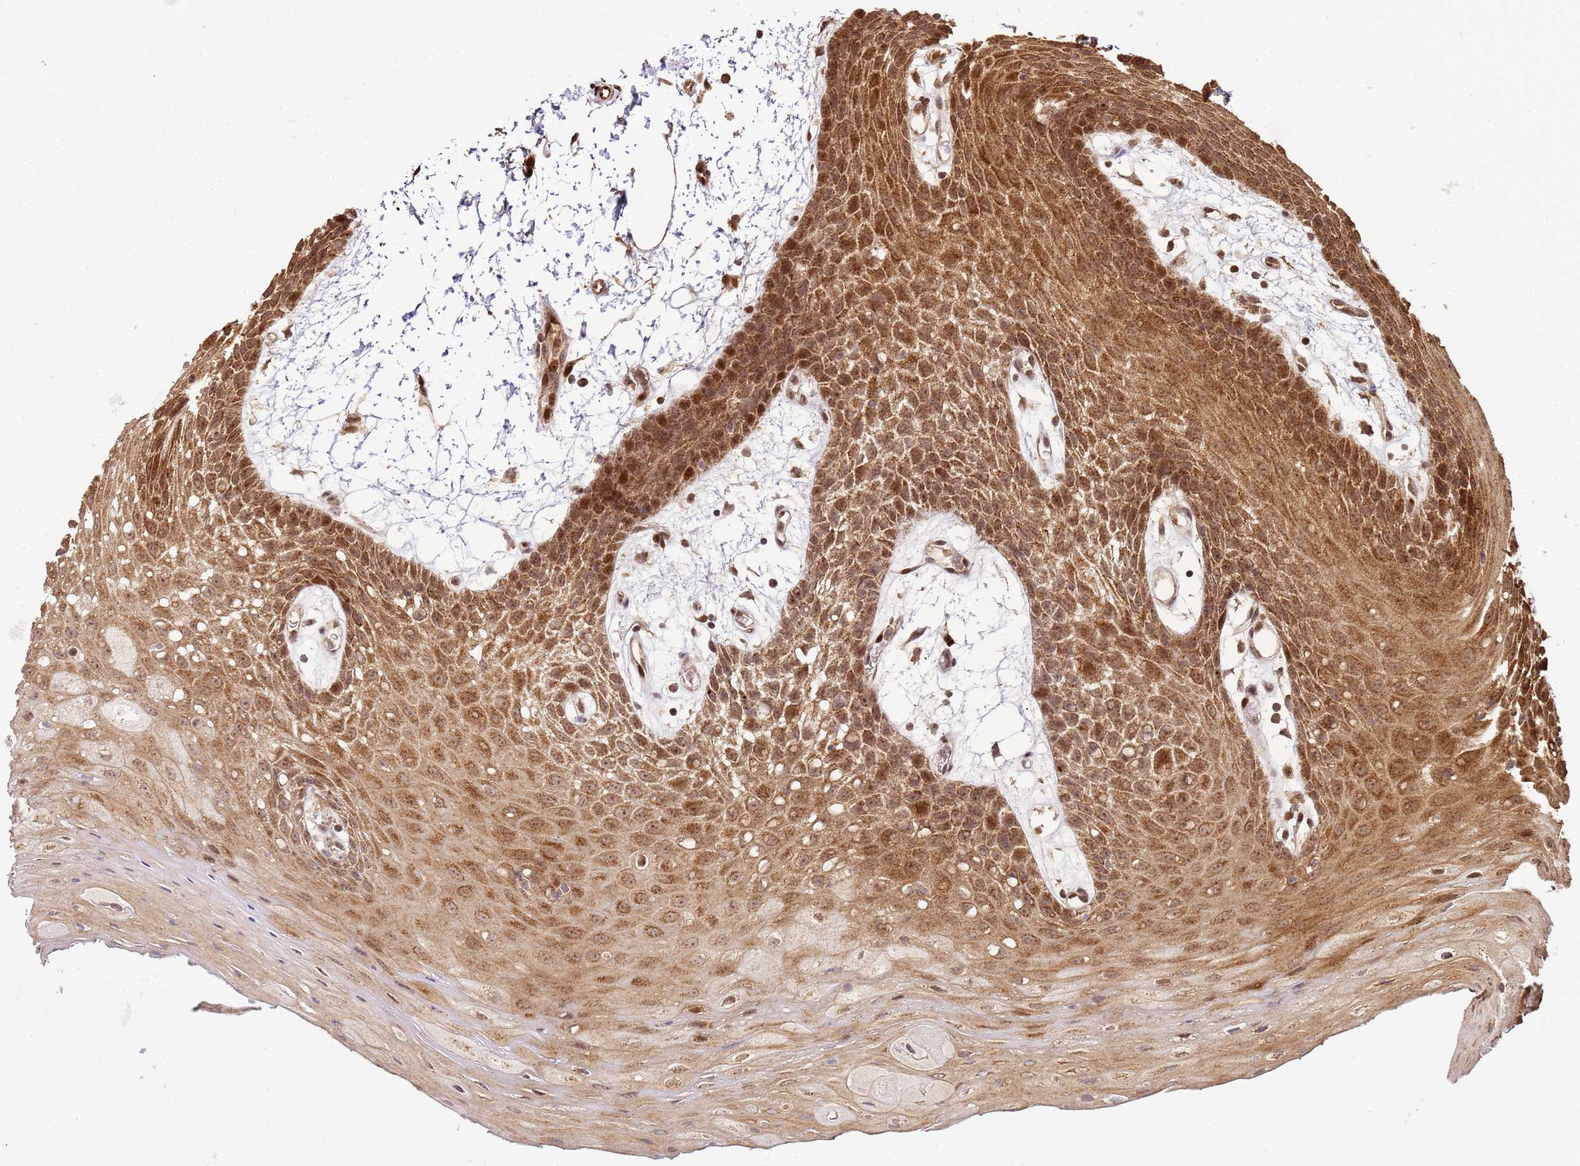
{"staining": {"intensity": "strong", "quantity": "25%-75%", "location": "cytoplasmic/membranous,nuclear"}, "tissue": "oral mucosa", "cell_type": "Squamous epithelial cells", "image_type": "normal", "snomed": [{"axis": "morphology", "description": "Normal tissue, NOS"}, {"axis": "topography", "description": "Oral tissue"}, {"axis": "topography", "description": "Tounge, NOS"}], "caption": "Protein analysis of unremarkable oral mucosa displays strong cytoplasmic/membranous,nuclear positivity in approximately 25%-75% of squamous epithelial cells.", "gene": "PEX14", "patient": {"sex": "female", "age": 59}}